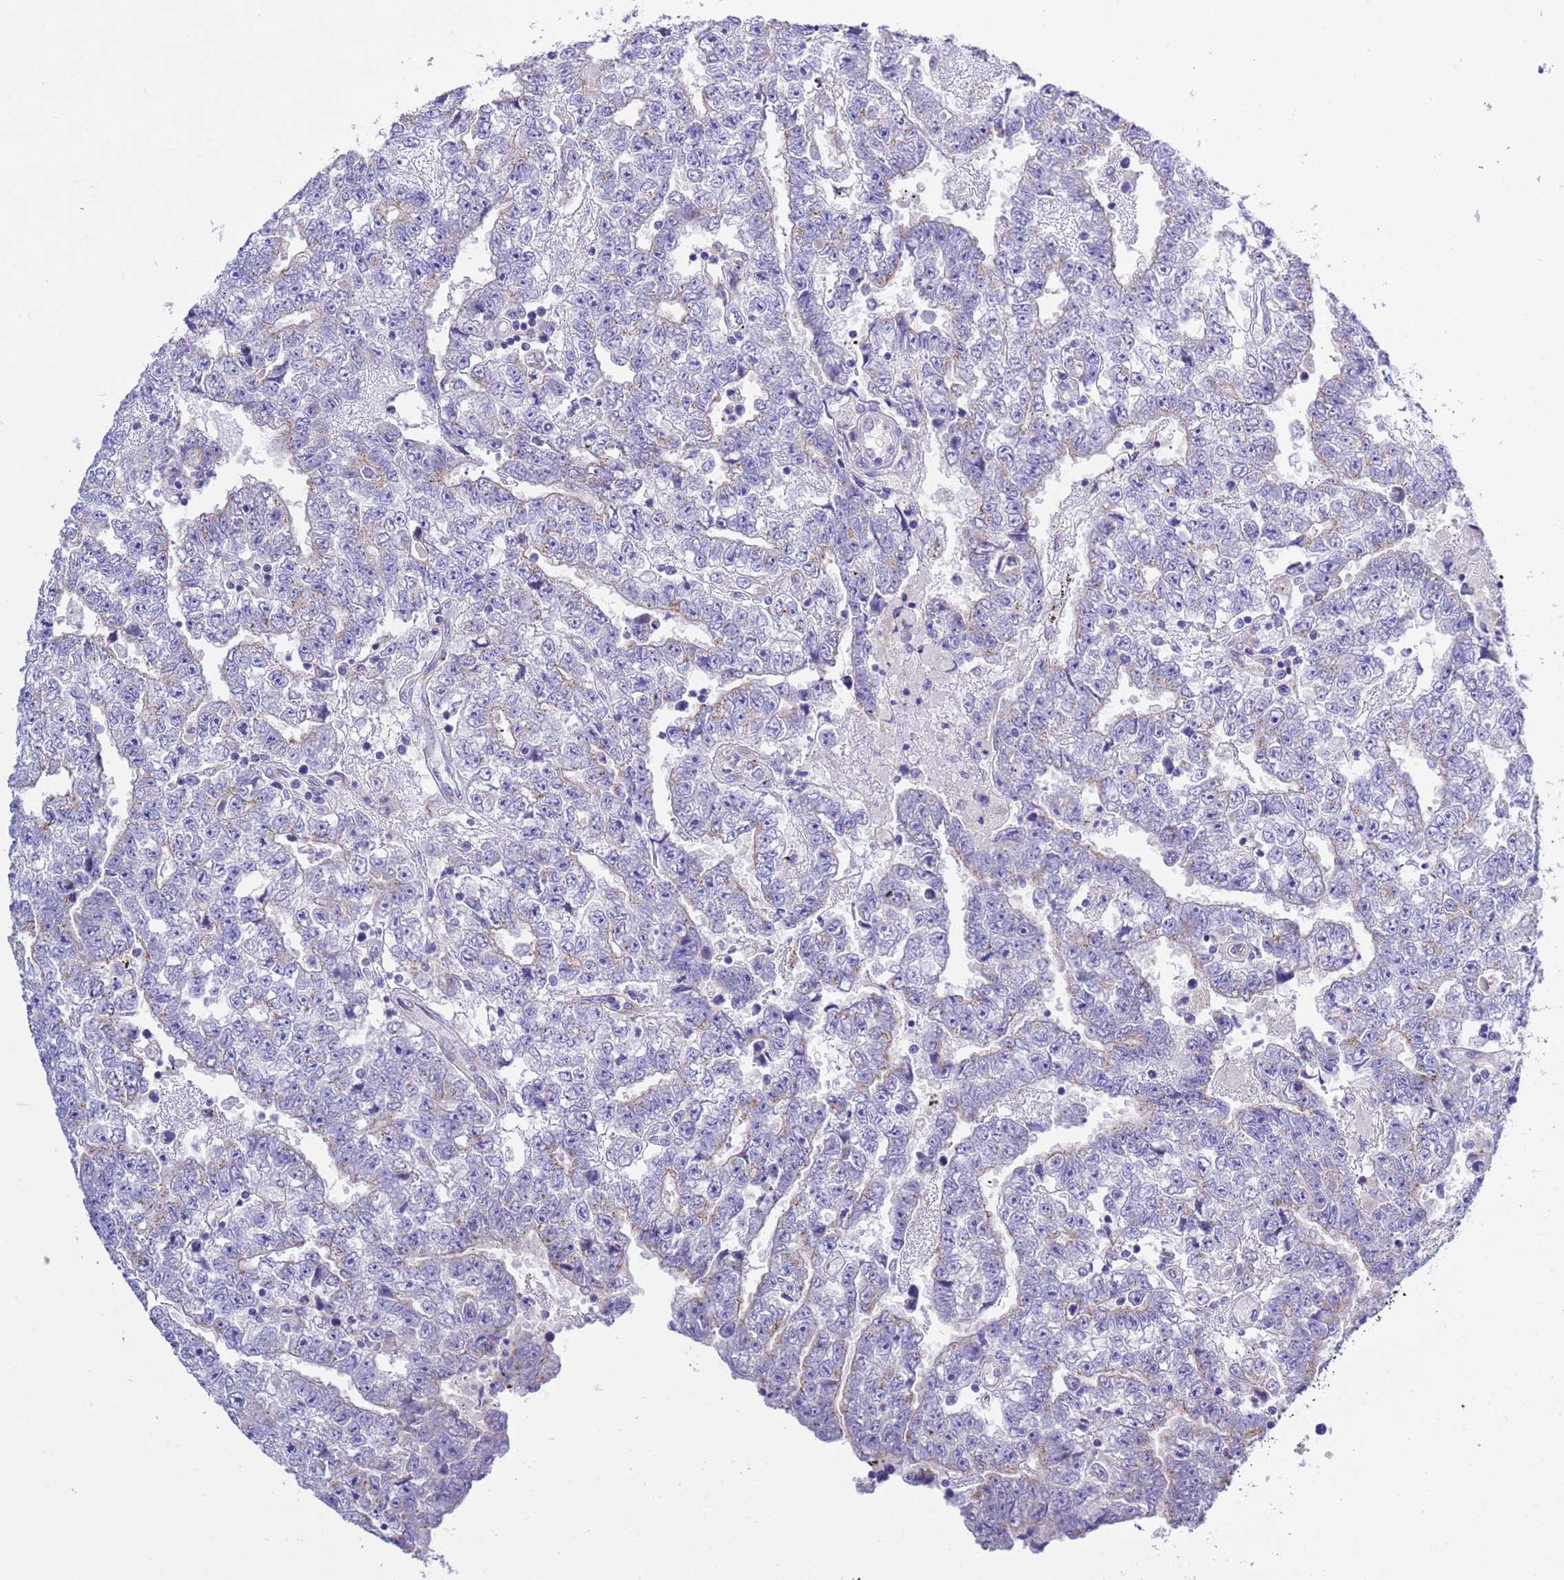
{"staining": {"intensity": "negative", "quantity": "none", "location": "none"}, "tissue": "testis cancer", "cell_type": "Tumor cells", "image_type": "cancer", "snomed": [{"axis": "morphology", "description": "Carcinoma, Embryonal, NOS"}, {"axis": "topography", "description": "Testis"}], "caption": "This is an immunohistochemistry (IHC) photomicrograph of human embryonal carcinoma (testis). There is no expression in tumor cells.", "gene": "ANAPC1", "patient": {"sex": "male", "age": 25}}